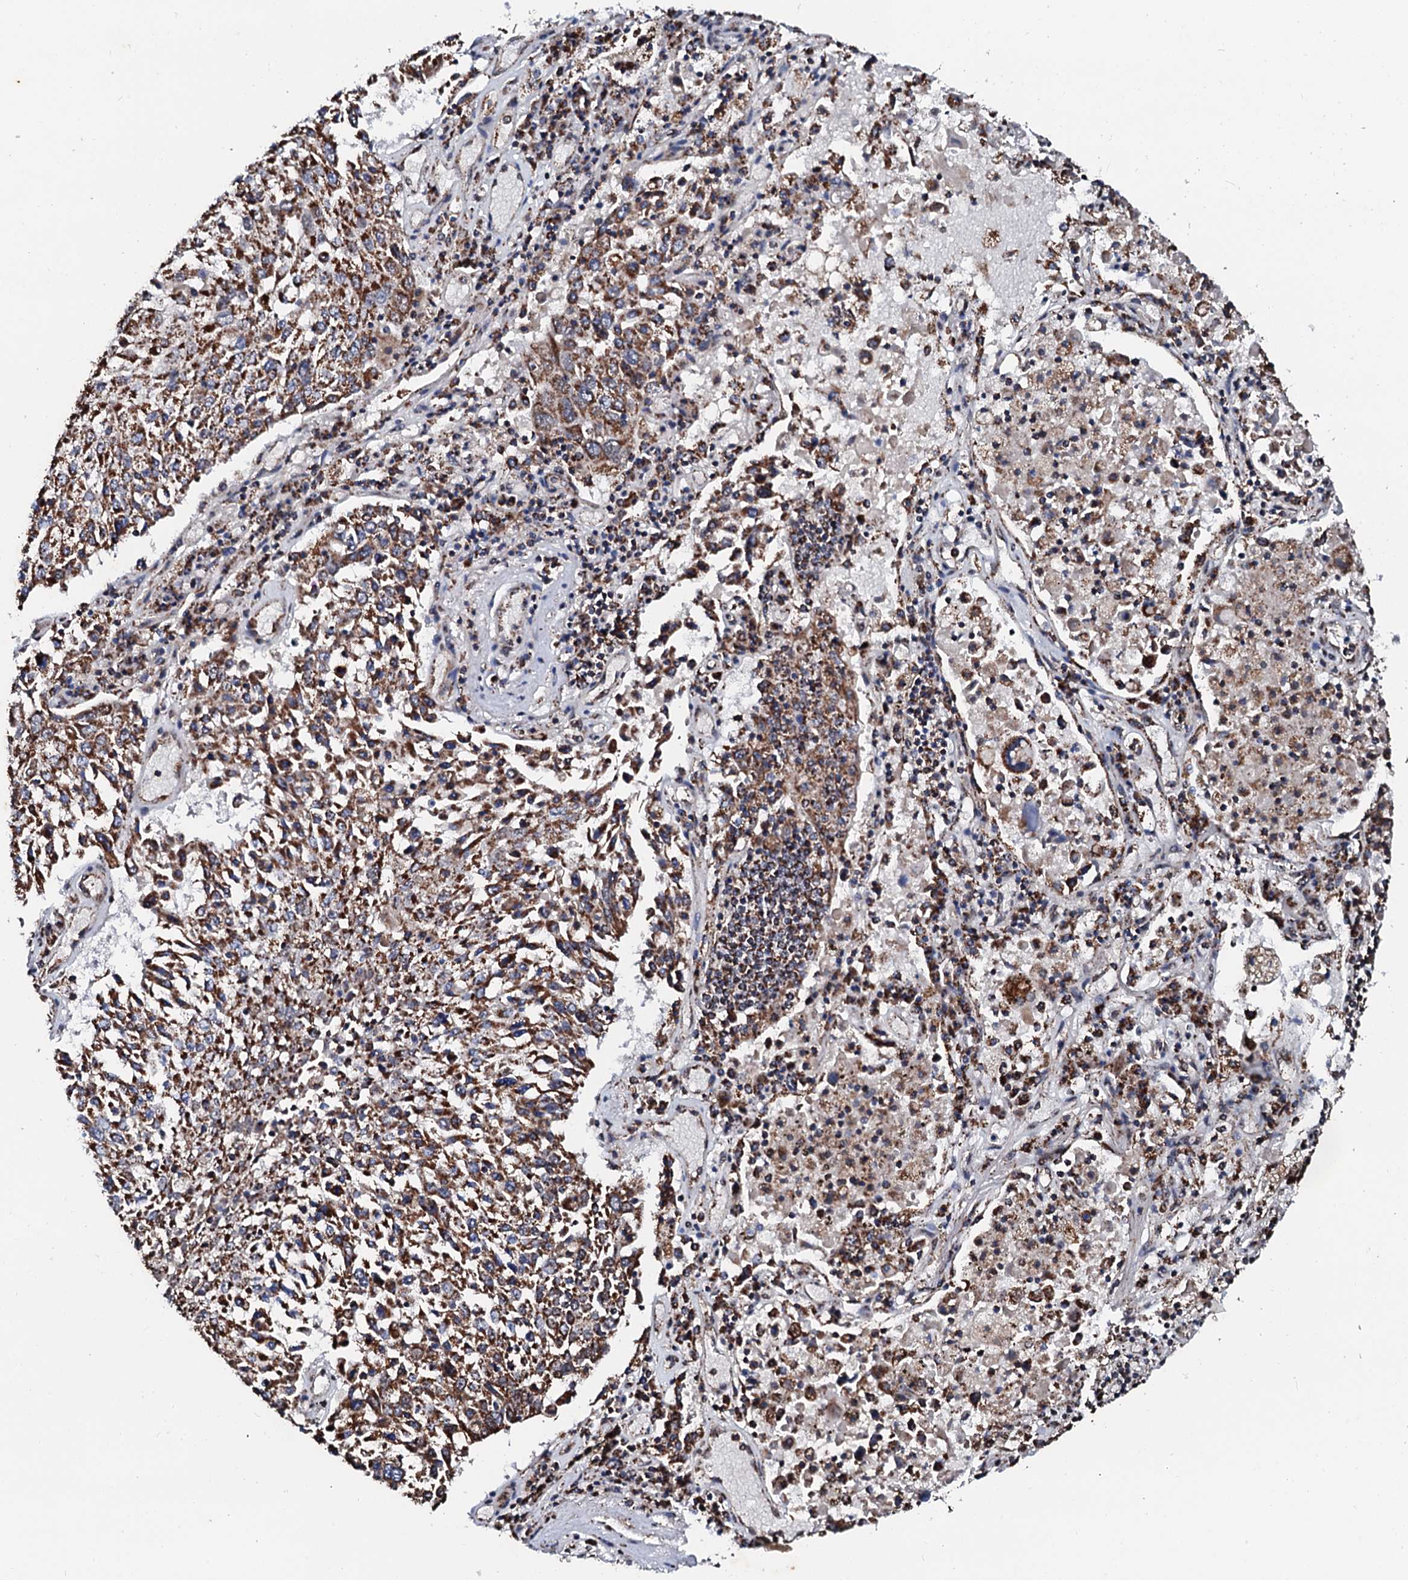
{"staining": {"intensity": "moderate", "quantity": ">75%", "location": "cytoplasmic/membranous"}, "tissue": "lung cancer", "cell_type": "Tumor cells", "image_type": "cancer", "snomed": [{"axis": "morphology", "description": "Squamous cell carcinoma, NOS"}, {"axis": "topography", "description": "Lung"}], "caption": "Brown immunohistochemical staining in human lung squamous cell carcinoma exhibits moderate cytoplasmic/membranous staining in approximately >75% of tumor cells.", "gene": "SECISBP2L", "patient": {"sex": "male", "age": 65}}